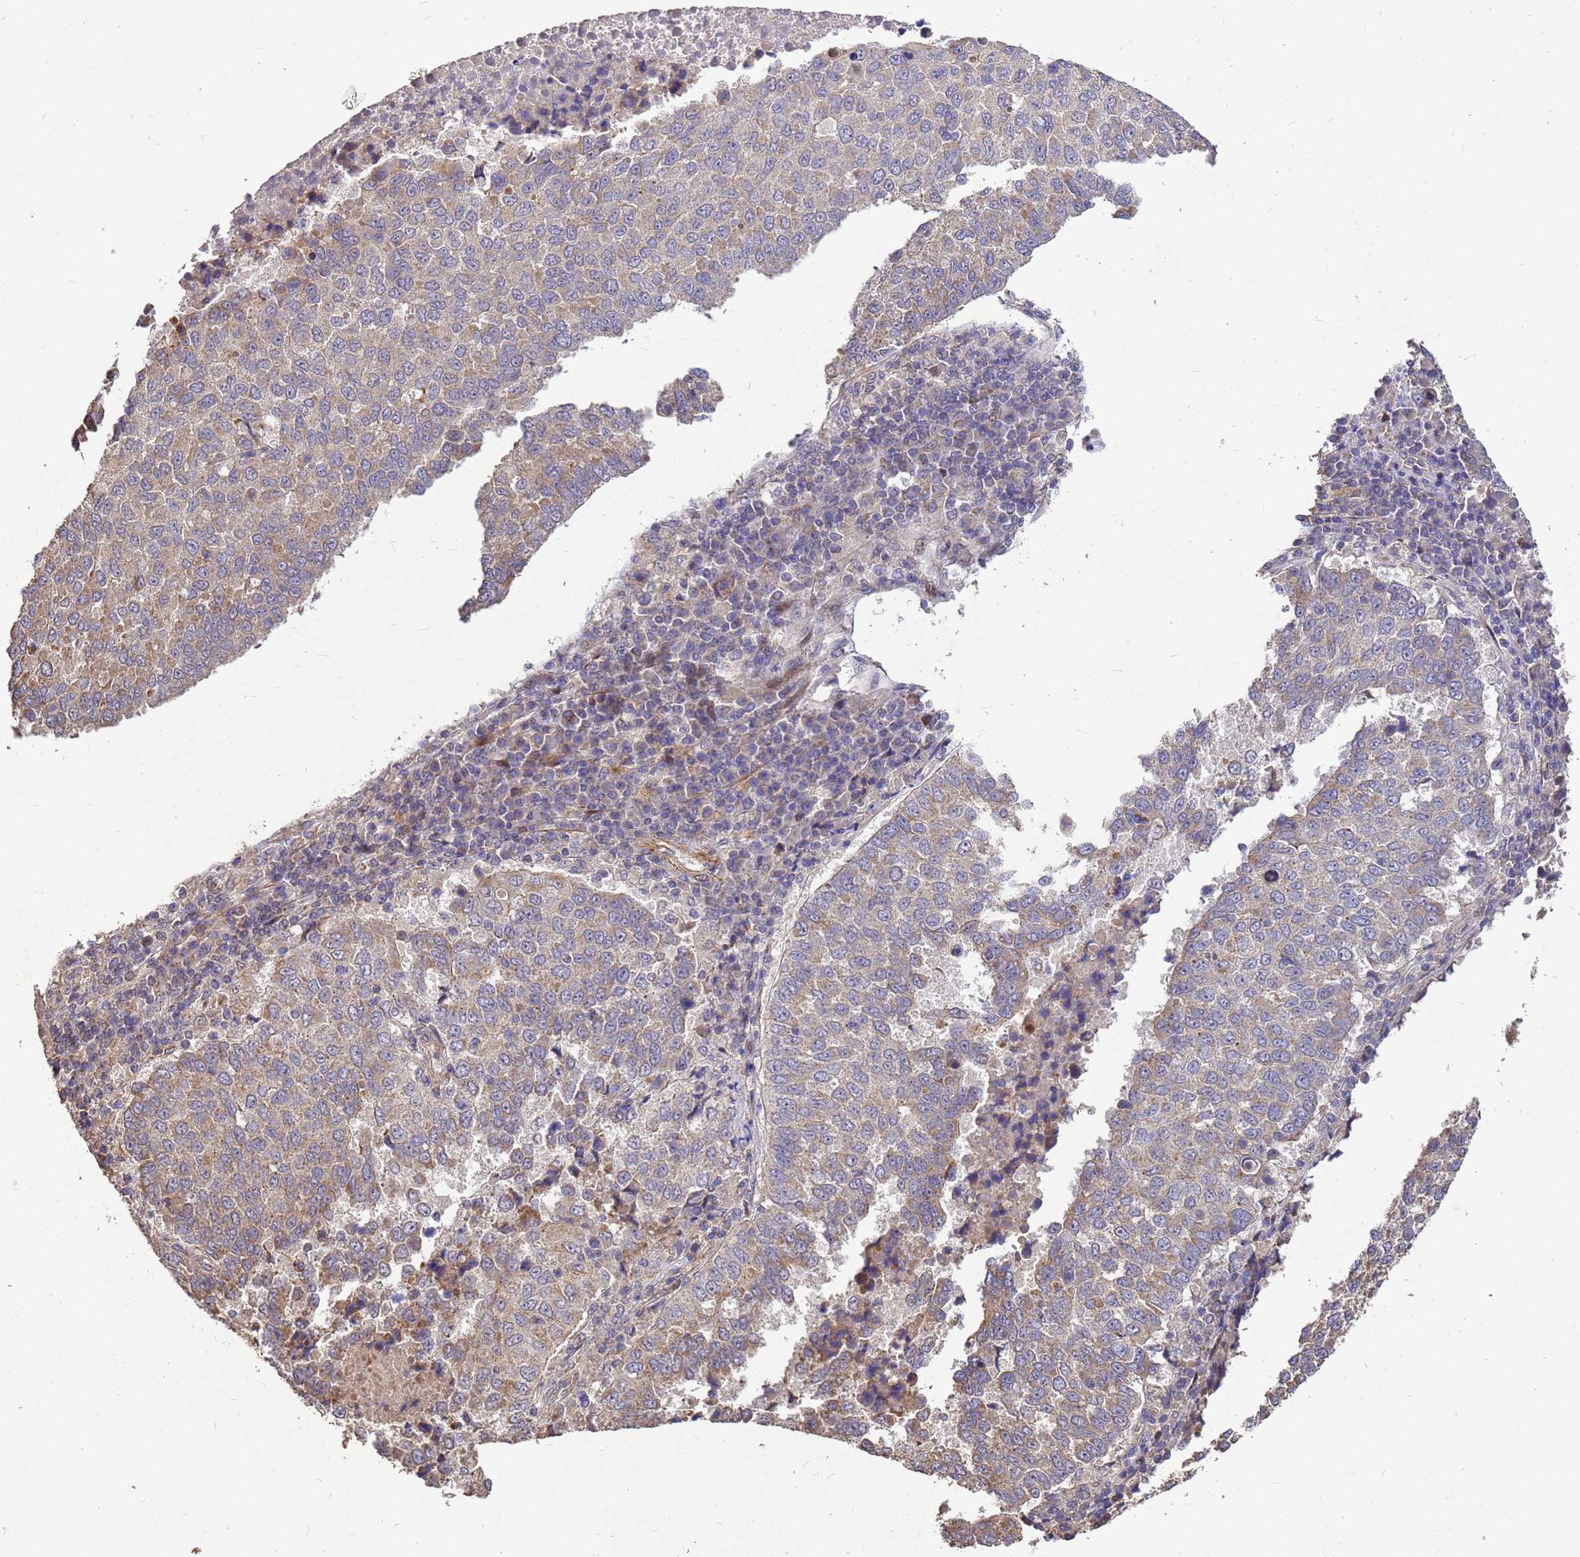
{"staining": {"intensity": "weak", "quantity": ">75%", "location": "cytoplasmic/membranous"}, "tissue": "lung cancer", "cell_type": "Tumor cells", "image_type": "cancer", "snomed": [{"axis": "morphology", "description": "Squamous cell carcinoma, NOS"}, {"axis": "topography", "description": "Lung"}], "caption": "Human squamous cell carcinoma (lung) stained with a protein marker demonstrates weak staining in tumor cells.", "gene": "RSPRY1", "patient": {"sex": "male", "age": 73}}